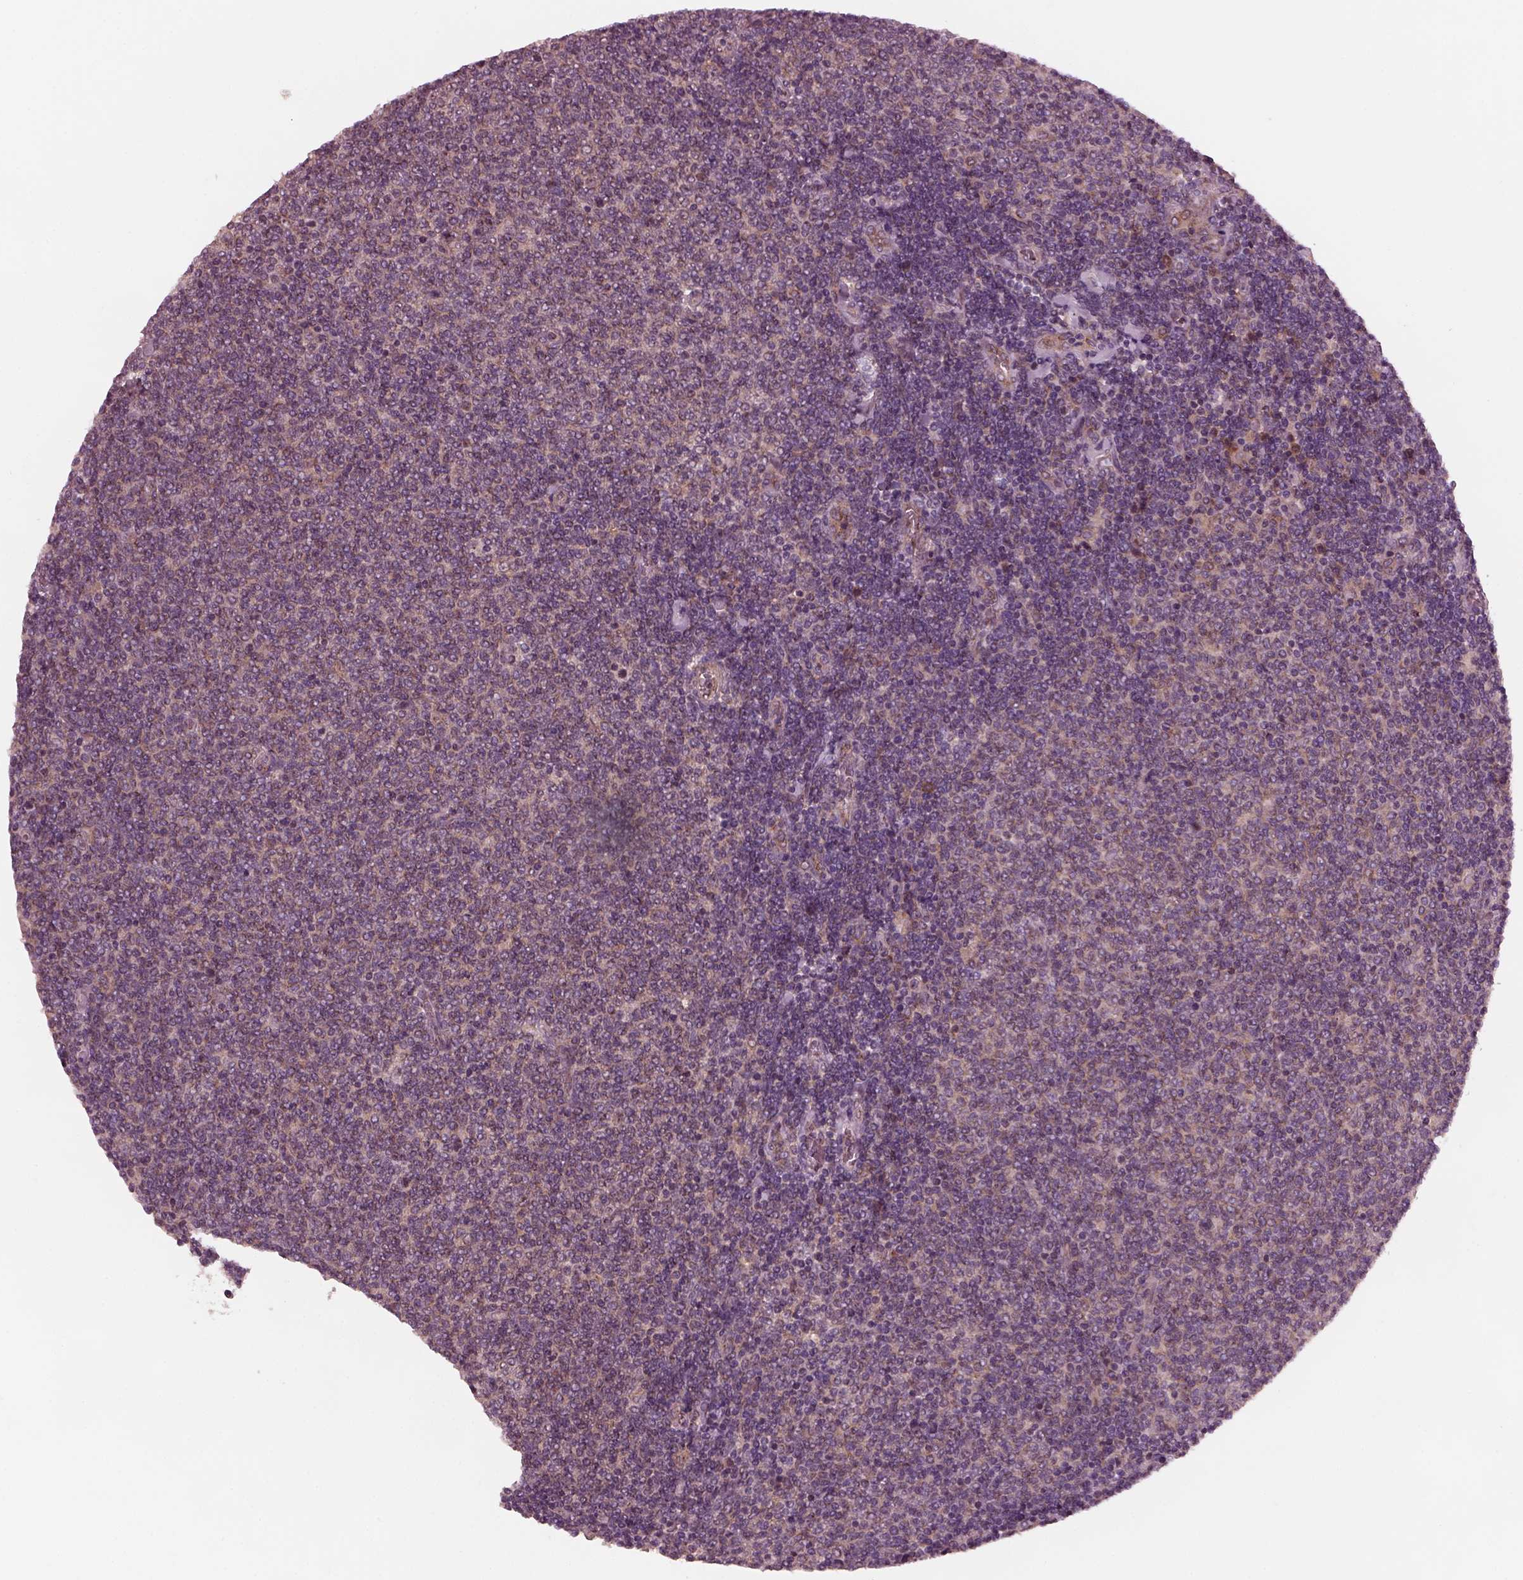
{"staining": {"intensity": "moderate", "quantity": ">75%", "location": "cytoplasmic/membranous"}, "tissue": "lymphoma", "cell_type": "Tumor cells", "image_type": "cancer", "snomed": [{"axis": "morphology", "description": "Malignant lymphoma, non-Hodgkin's type, Low grade"}, {"axis": "topography", "description": "Lymph node"}], "caption": "Protein staining reveals moderate cytoplasmic/membranous staining in approximately >75% of tumor cells in malignant lymphoma, non-Hodgkin's type (low-grade). Immunohistochemistry (ihc) stains the protein of interest in brown and the nuclei are stained blue.", "gene": "TUBG1", "patient": {"sex": "male", "age": 52}}